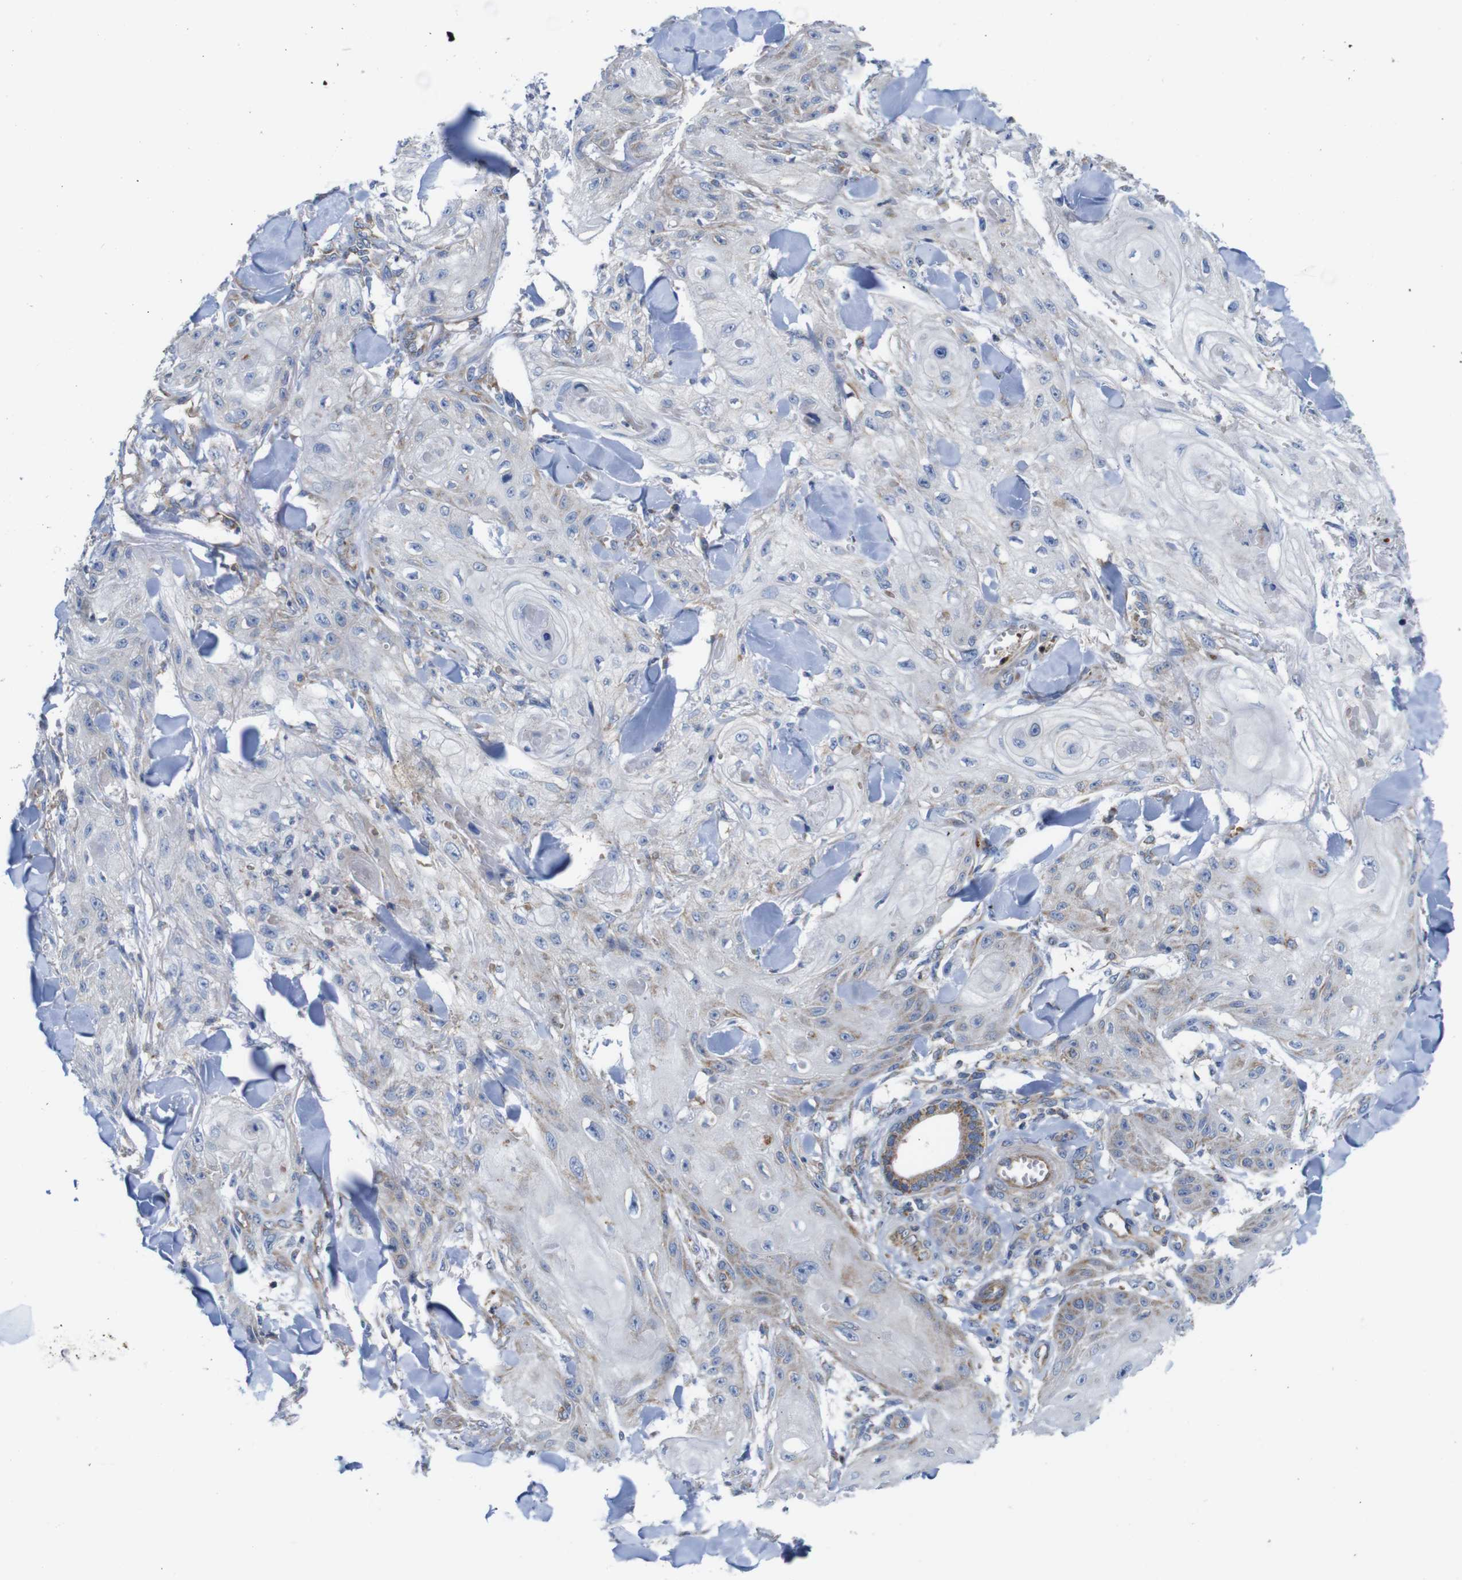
{"staining": {"intensity": "moderate", "quantity": "<25%", "location": "cytoplasmic/membranous"}, "tissue": "skin cancer", "cell_type": "Tumor cells", "image_type": "cancer", "snomed": [{"axis": "morphology", "description": "Squamous cell carcinoma, NOS"}, {"axis": "topography", "description": "Skin"}], "caption": "Protein expression analysis of skin squamous cell carcinoma displays moderate cytoplasmic/membranous staining in about <25% of tumor cells.", "gene": "PDCD1LG2", "patient": {"sex": "male", "age": 74}}